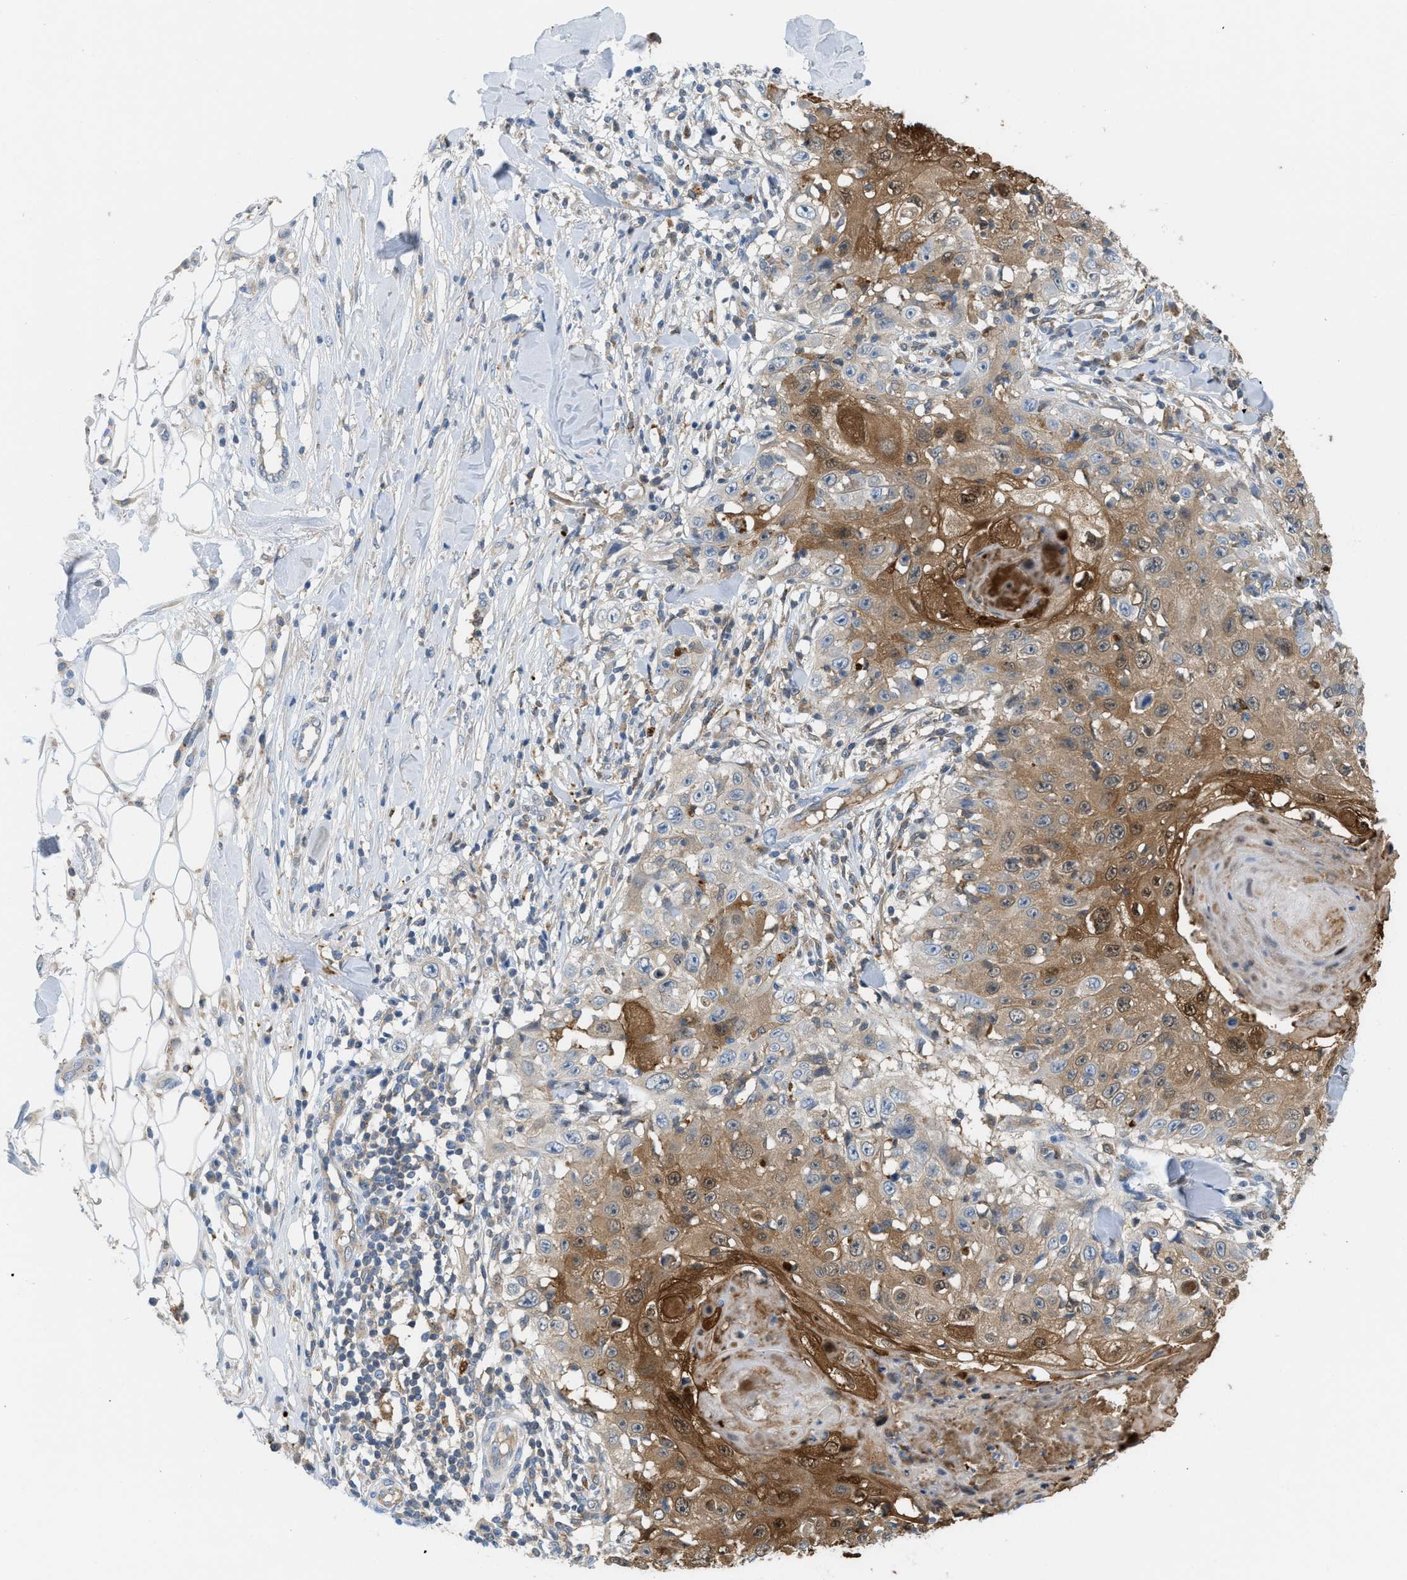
{"staining": {"intensity": "moderate", "quantity": "25%-75%", "location": "cytoplasmic/membranous"}, "tissue": "skin cancer", "cell_type": "Tumor cells", "image_type": "cancer", "snomed": [{"axis": "morphology", "description": "Squamous cell carcinoma, NOS"}, {"axis": "topography", "description": "Skin"}], "caption": "A medium amount of moderate cytoplasmic/membranous positivity is present in about 25%-75% of tumor cells in skin cancer tissue.", "gene": "CSTB", "patient": {"sex": "male", "age": 86}}